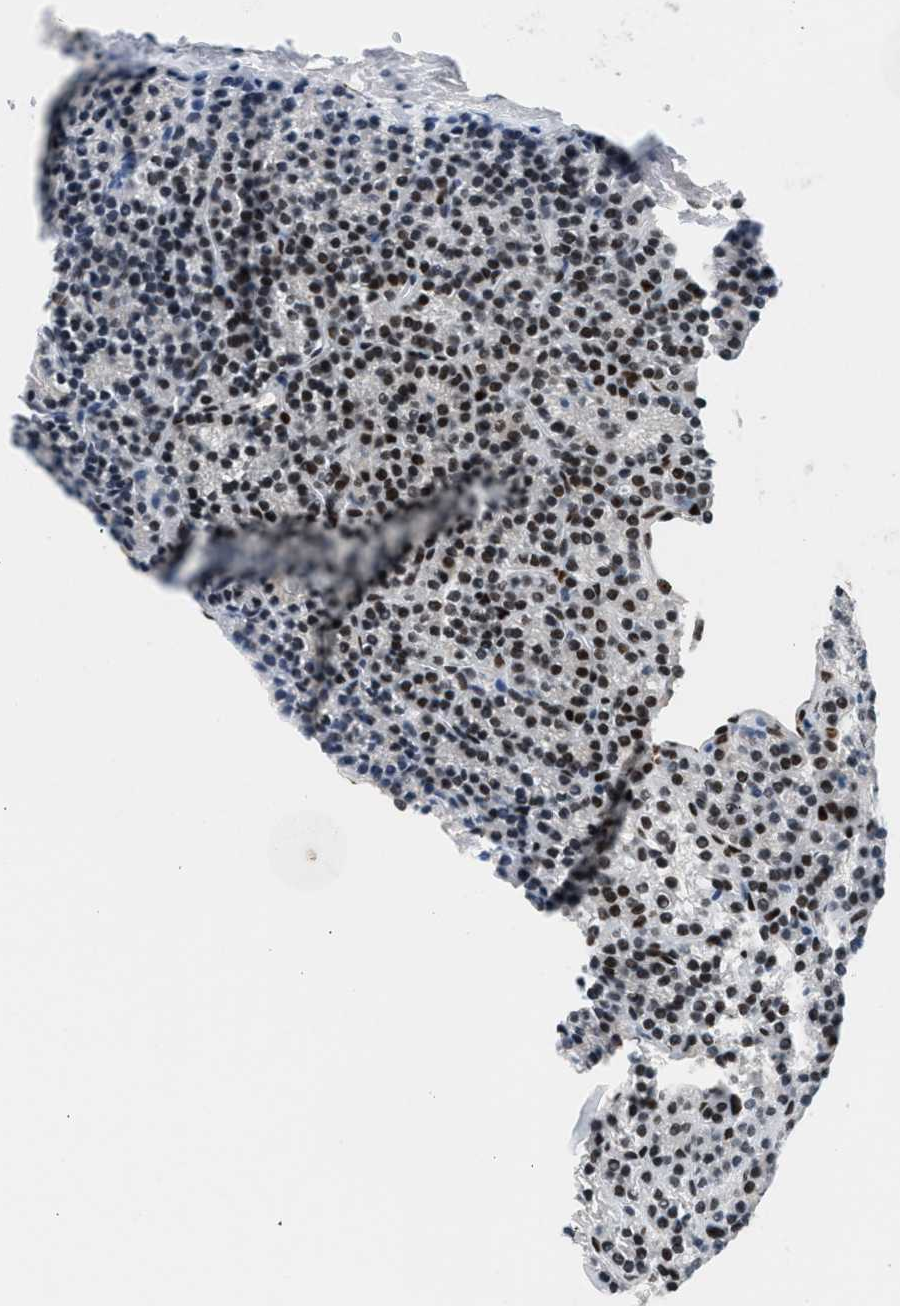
{"staining": {"intensity": "strong", "quantity": ">75%", "location": "nuclear"}, "tissue": "parathyroid gland", "cell_type": "Glandular cells", "image_type": "normal", "snomed": [{"axis": "morphology", "description": "Normal tissue, NOS"}, {"axis": "morphology", "description": "Adenoma, NOS"}, {"axis": "topography", "description": "Parathyroid gland"}], "caption": "The immunohistochemical stain highlights strong nuclear positivity in glandular cells of normal parathyroid gland.", "gene": "ZBTB20", "patient": {"sex": "female", "age": 64}}